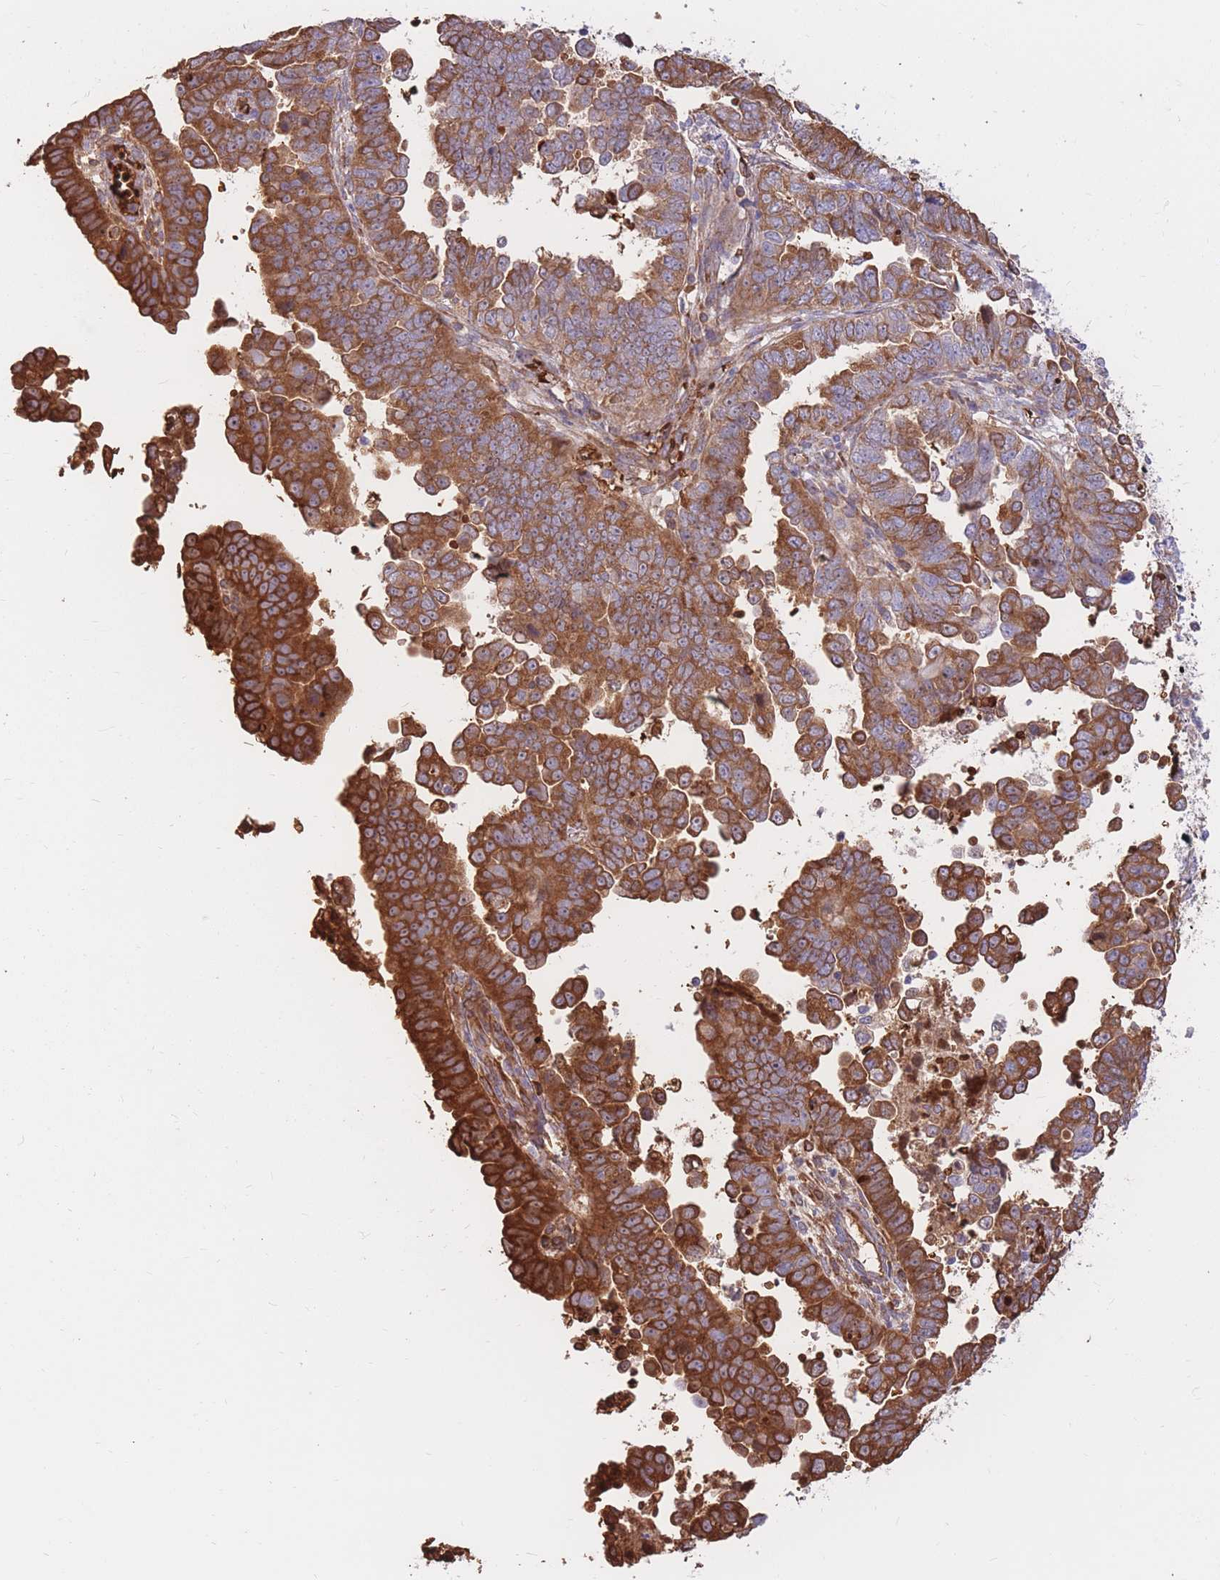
{"staining": {"intensity": "strong", "quantity": ">75%", "location": "cytoplasmic/membranous"}, "tissue": "endometrial cancer", "cell_type": "Tumor cells", "image_type": "cancer", "snomed": [{"axis": "morphology", "description": "Adenocarcinoma, NOS"}, {"axis": "topography", "description": "Endometrium"}], "caption": "Immunohistochemistry histopathology image of human endometrial cancer (adenocarcinoma) stained for a protein (brown), which exhibits high levels of strong cytoplasmic/membranous expression in approximately >75% of tumor cells.", "gene": "ATP10D", "patient": {"sex": "female", "age": 75}}